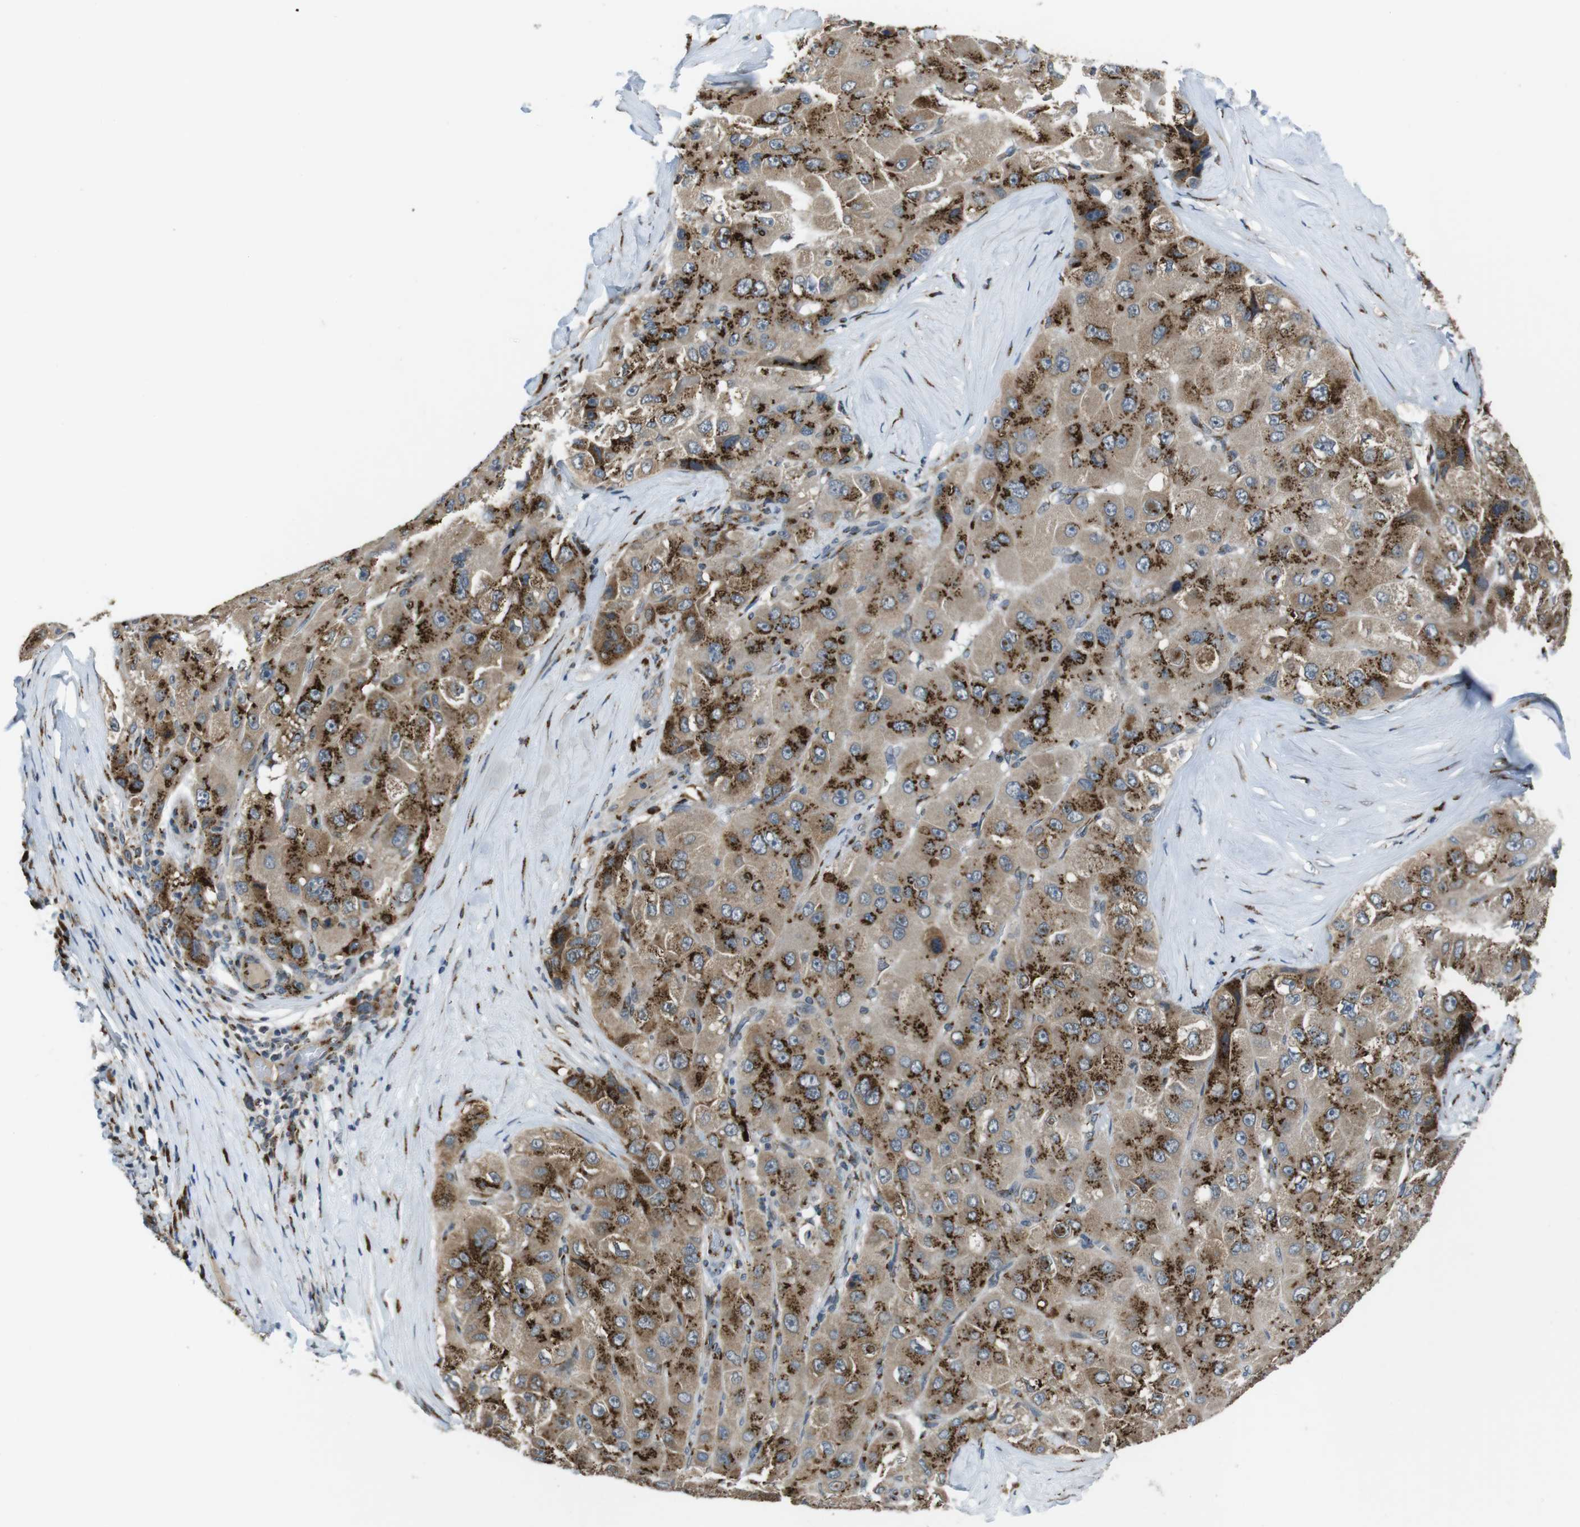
{"staining": {"intensity": "moderate", "quantity": ">75%", "location": "cytoplasmic/membranous"}, "tissue": "liver cancer", "cell_type": "Tumor cells", "image_type": "cancer", "snomed": [{"axis": "morphology", "description": "Carcinoma, Hepatocellular, NOS"}, {"axis": "topography", "description": "Liver"}], "caption": "Immunohistochemical staining of human liver cancer reveals moderate cytoplasmic/membranous protein positivity in approximately >75% of tumor cells.", "gene": "ZFPL1", "patient": {"sex": "male", "age": 80}}